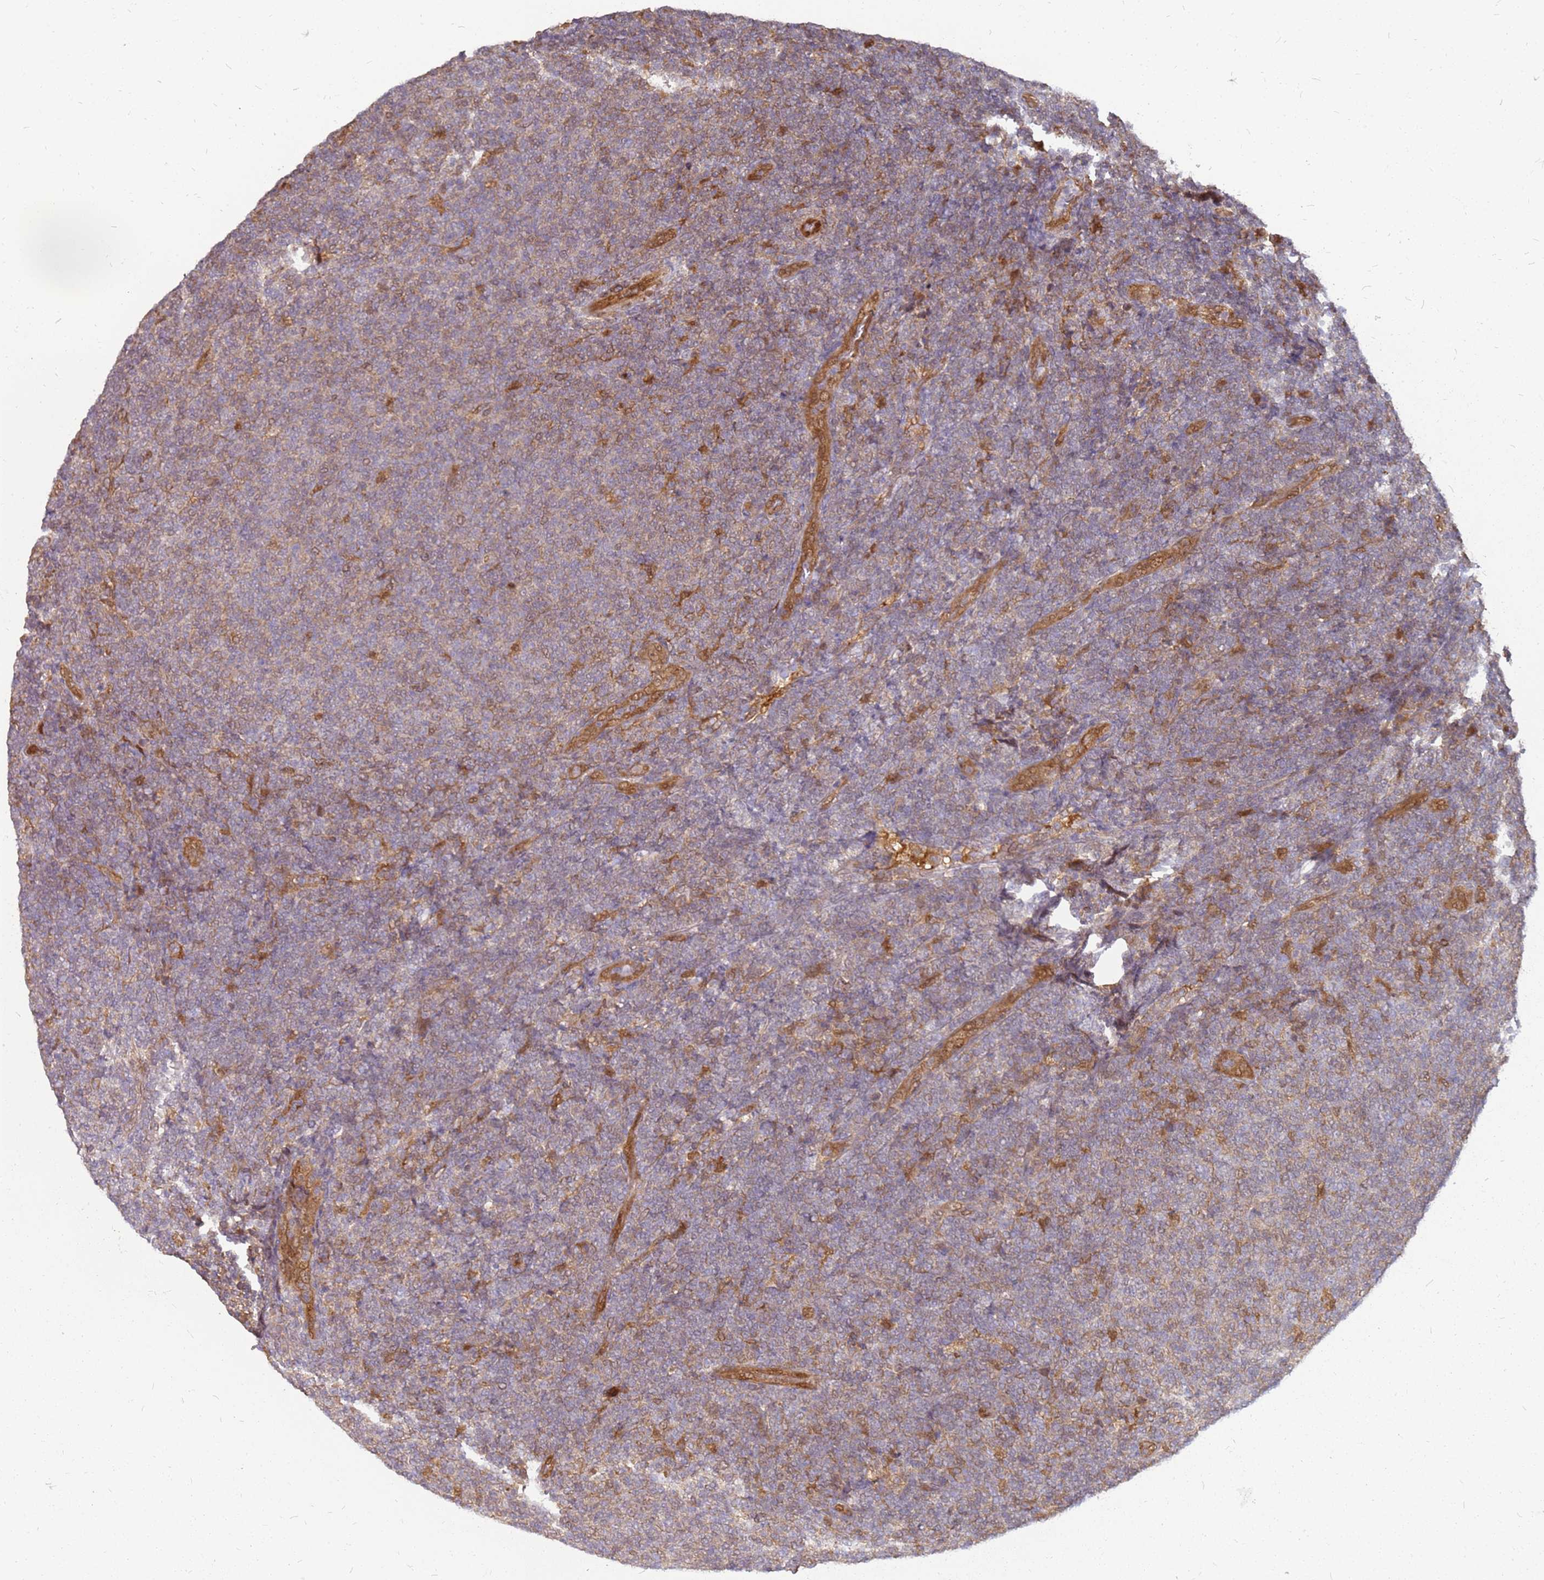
{"staining": {"intensity": "weak", "quantity": "25%-75%", "location": "cytoplasmic/membranous"}, "tissue": "lymphoma", "cell_type": "Tumor cells", "image_type": "cancer", "snomed": [{"axis": "morphology", "description": "Malignant lymphoma, non-Hodgkin's type, Low grade"}, {"axis": "topography", "description": "Lymph node"}], "caption": "Protein expression analysis of human lymphoma reveals weak cytoplasmic/membranous expression in about 25%-75% of tumor cells.", "gene": "NUDT14", "patient": {"sex": "male", "age": 66}}